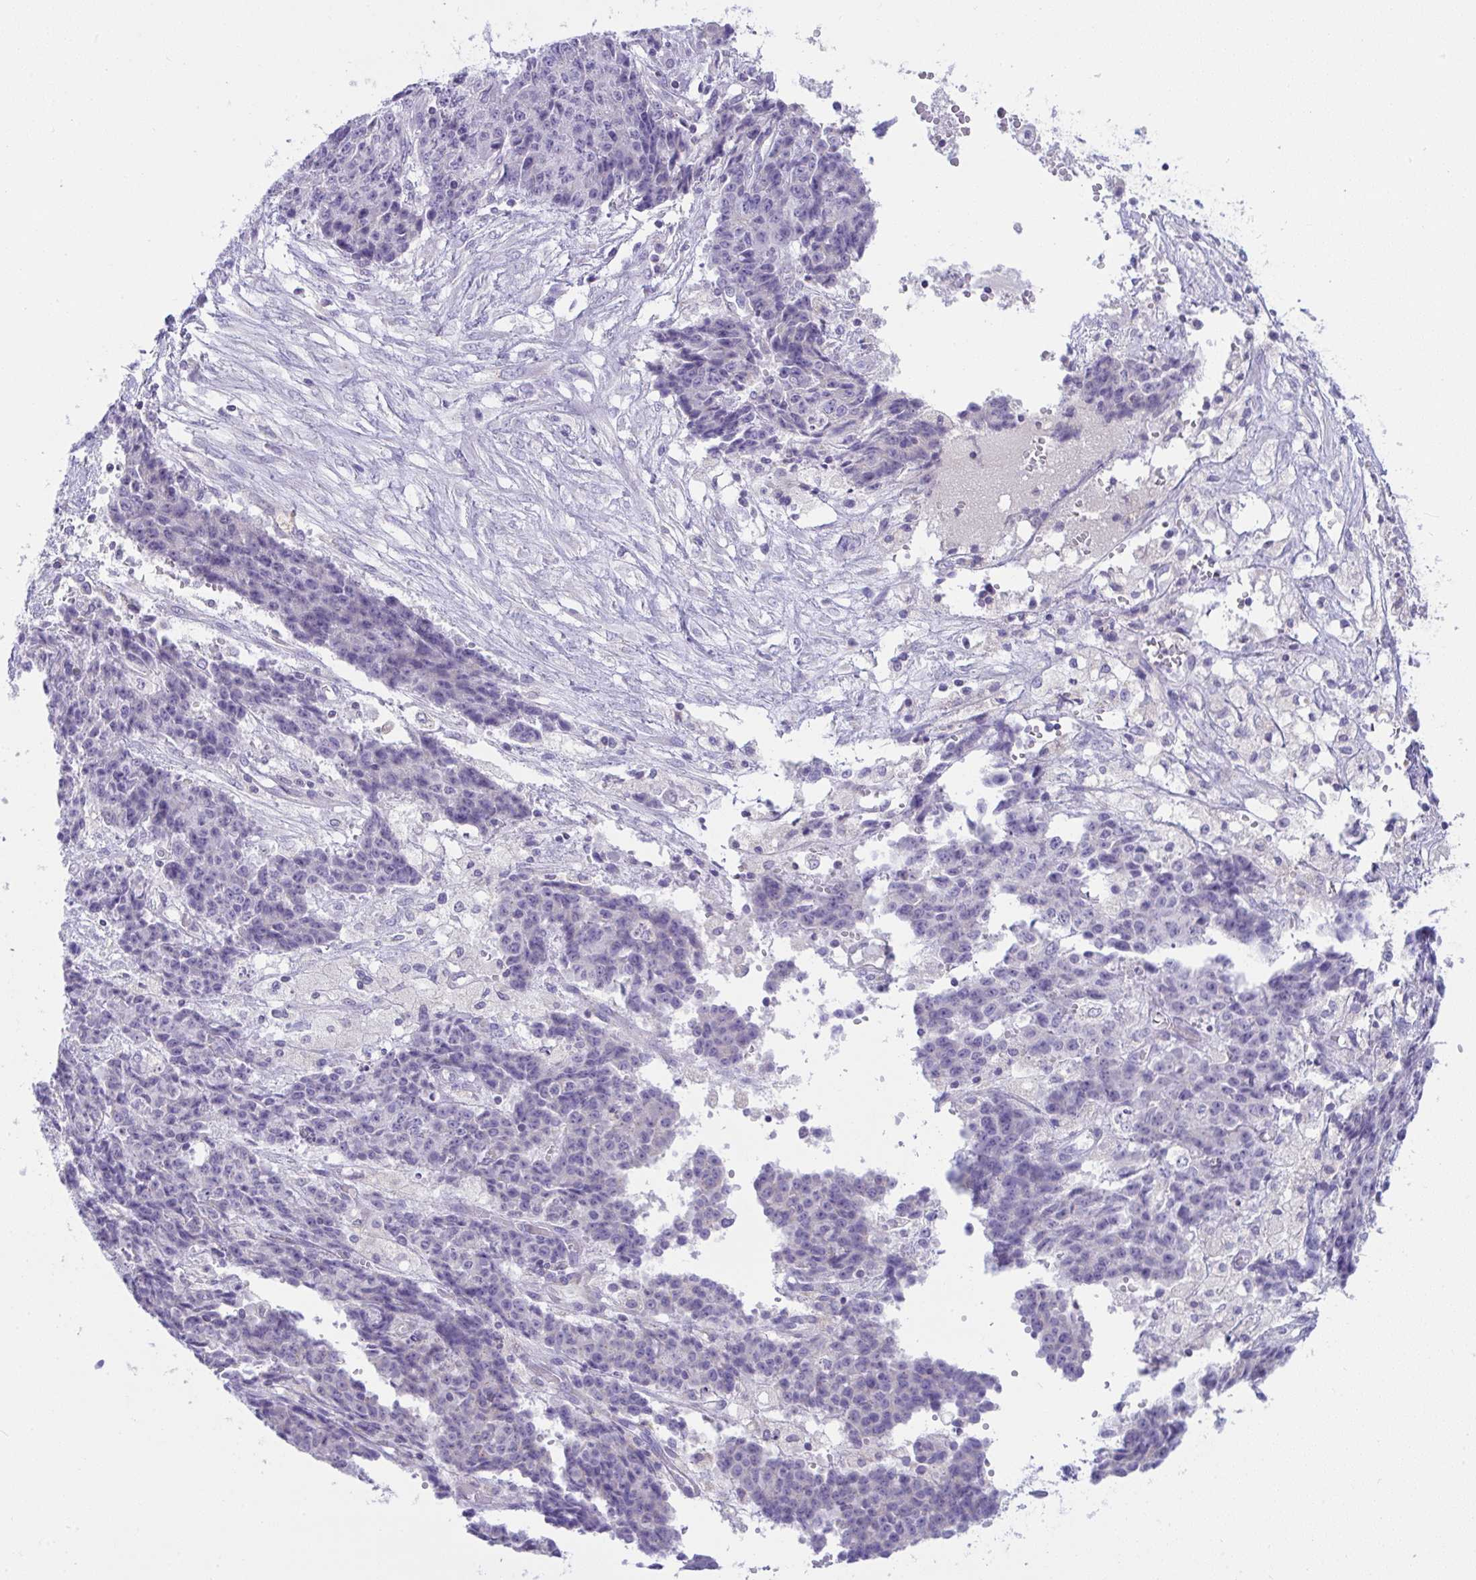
{"staining": {"intensity": "negative", "quantity": "none", "location": "none"}, "tissue": "ovarian cancer", "cell_type": "Tumor cells", "image_type": "cancer", "snomed": [{"axis": "morphology", "description": "Carcinoma, endometroid"}, {"axis": "topography", "description": "Ovary"}], "caption": "A photomicrograph of ovarian endometroid carcinoma stained for a protein reveals no brown staining in tumor cells. The staining was performed using DAB (3,3'-diaminobenzidine) to visualize the protein expression in brown, while the nuclei were stained in blue with hematoxylin (Magnification: 20x).", "gene": "PLA2G12B", "patient": {"sex": "female", "age": 42}}